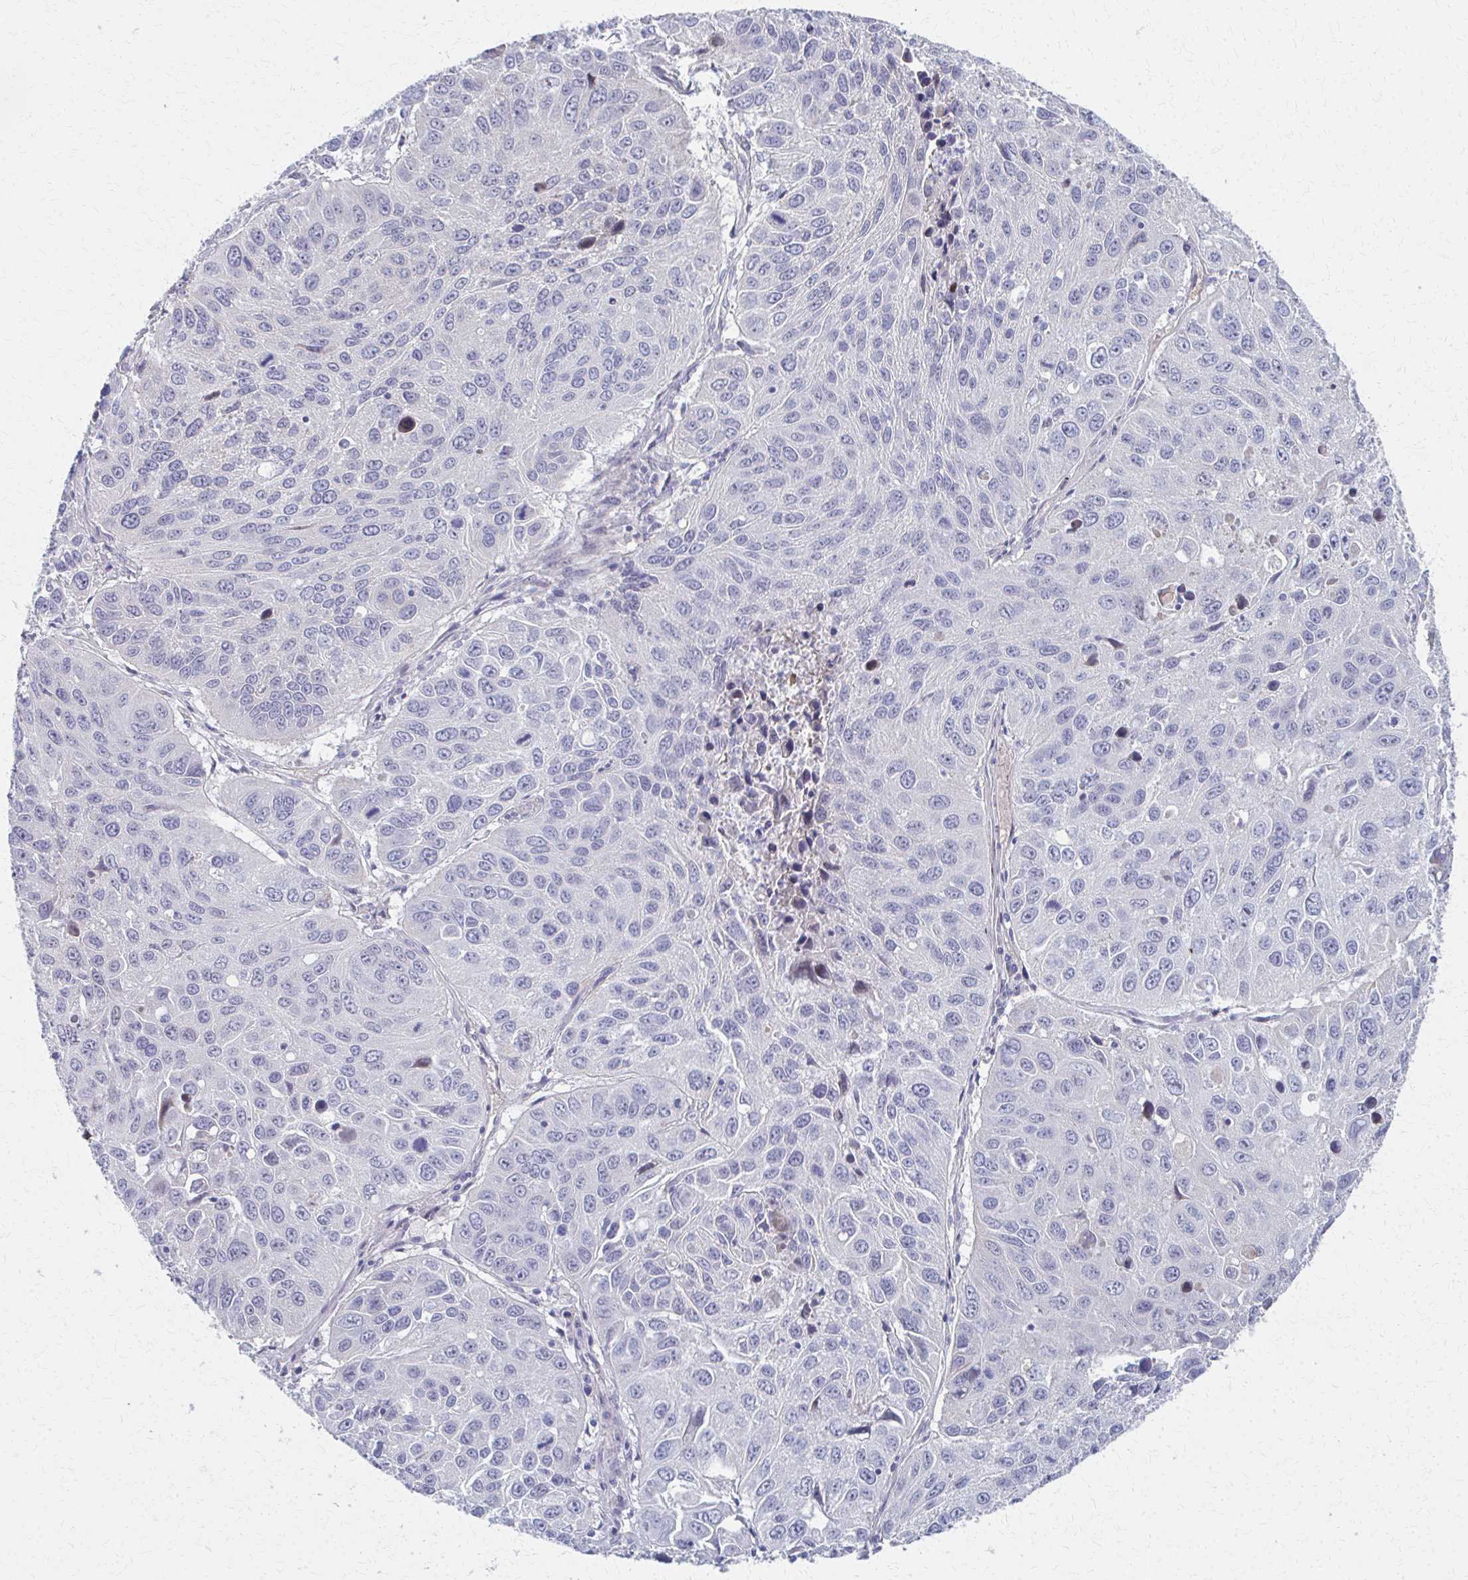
{"staining": {"intensity": "negative", "quantity": "none", "location": "none"}, "tissue": "lung cancer", "cell_type": "Tumor cells", "image_type": "cancer", "snomed": [{"axis": "morphology", "description": "Squamous cell carcinoma, NOS"}, {"axis": "topography", "description": "Lung"}], "caption": "IHC histopathology image of neoplastic tissue: human lung squamous cell carcinoma stained with DAB (3,3'-diaminobenzidine) exhibits no significant protein staining in tumor cells.", "gene": "MS4A2", "patient": {"sex": "female", "age": 61}}